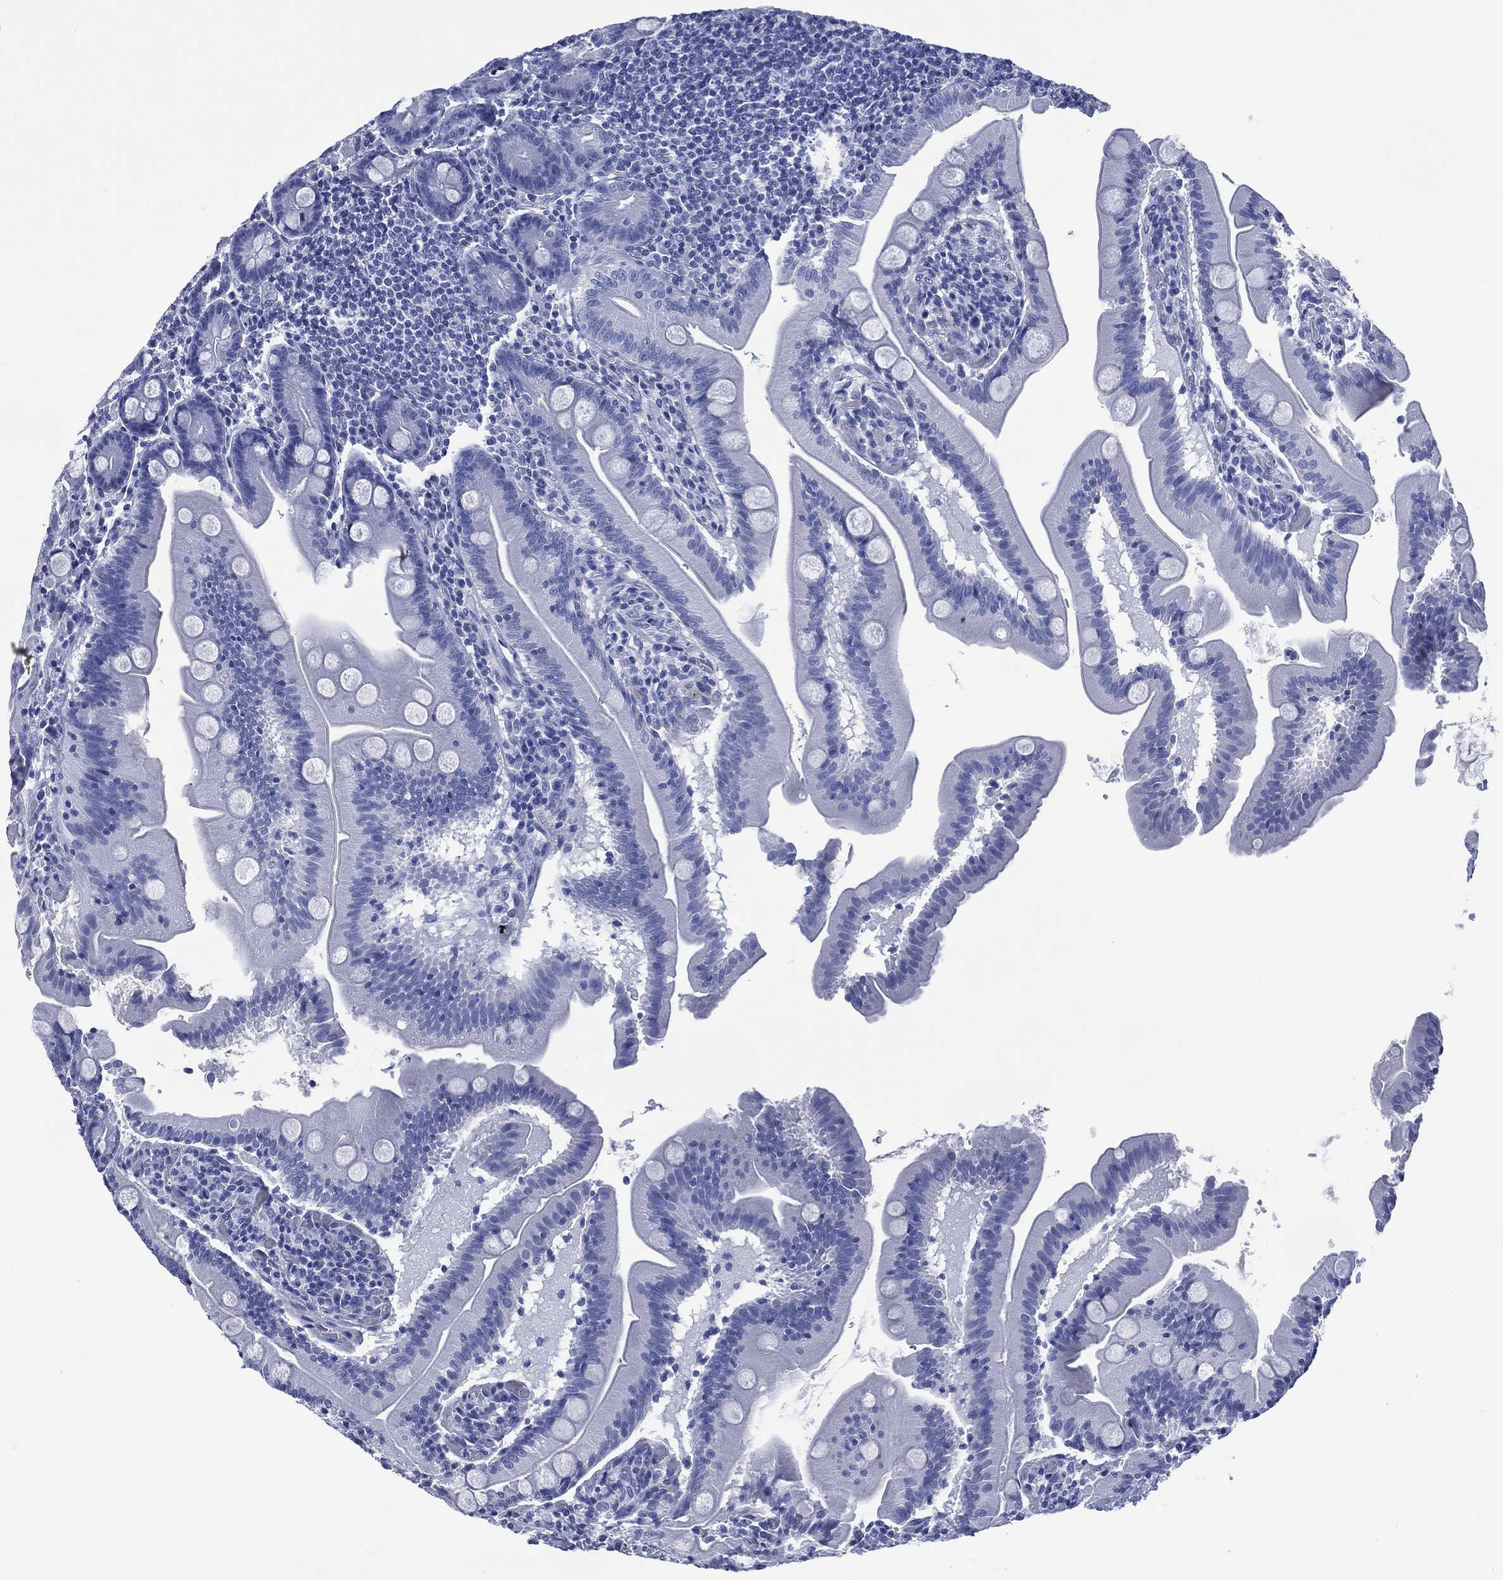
{"staining": {"intensity": "negative", "quantity": "none", "location": "none"}, "tissue": "small intestine", "cell_type": "Glandular cells", "image_type": "normal", "snomed": [{"axis": "morphology", "description": "Normal tissue, NOS"}, {"axis": "topography", "description": "Small intestine"}], "caption": "Glandular cells show no significant staining in unremarkable small intestine.", "gene": "SIGLECL1", "patient": {"sex": "male", "age": 37}}